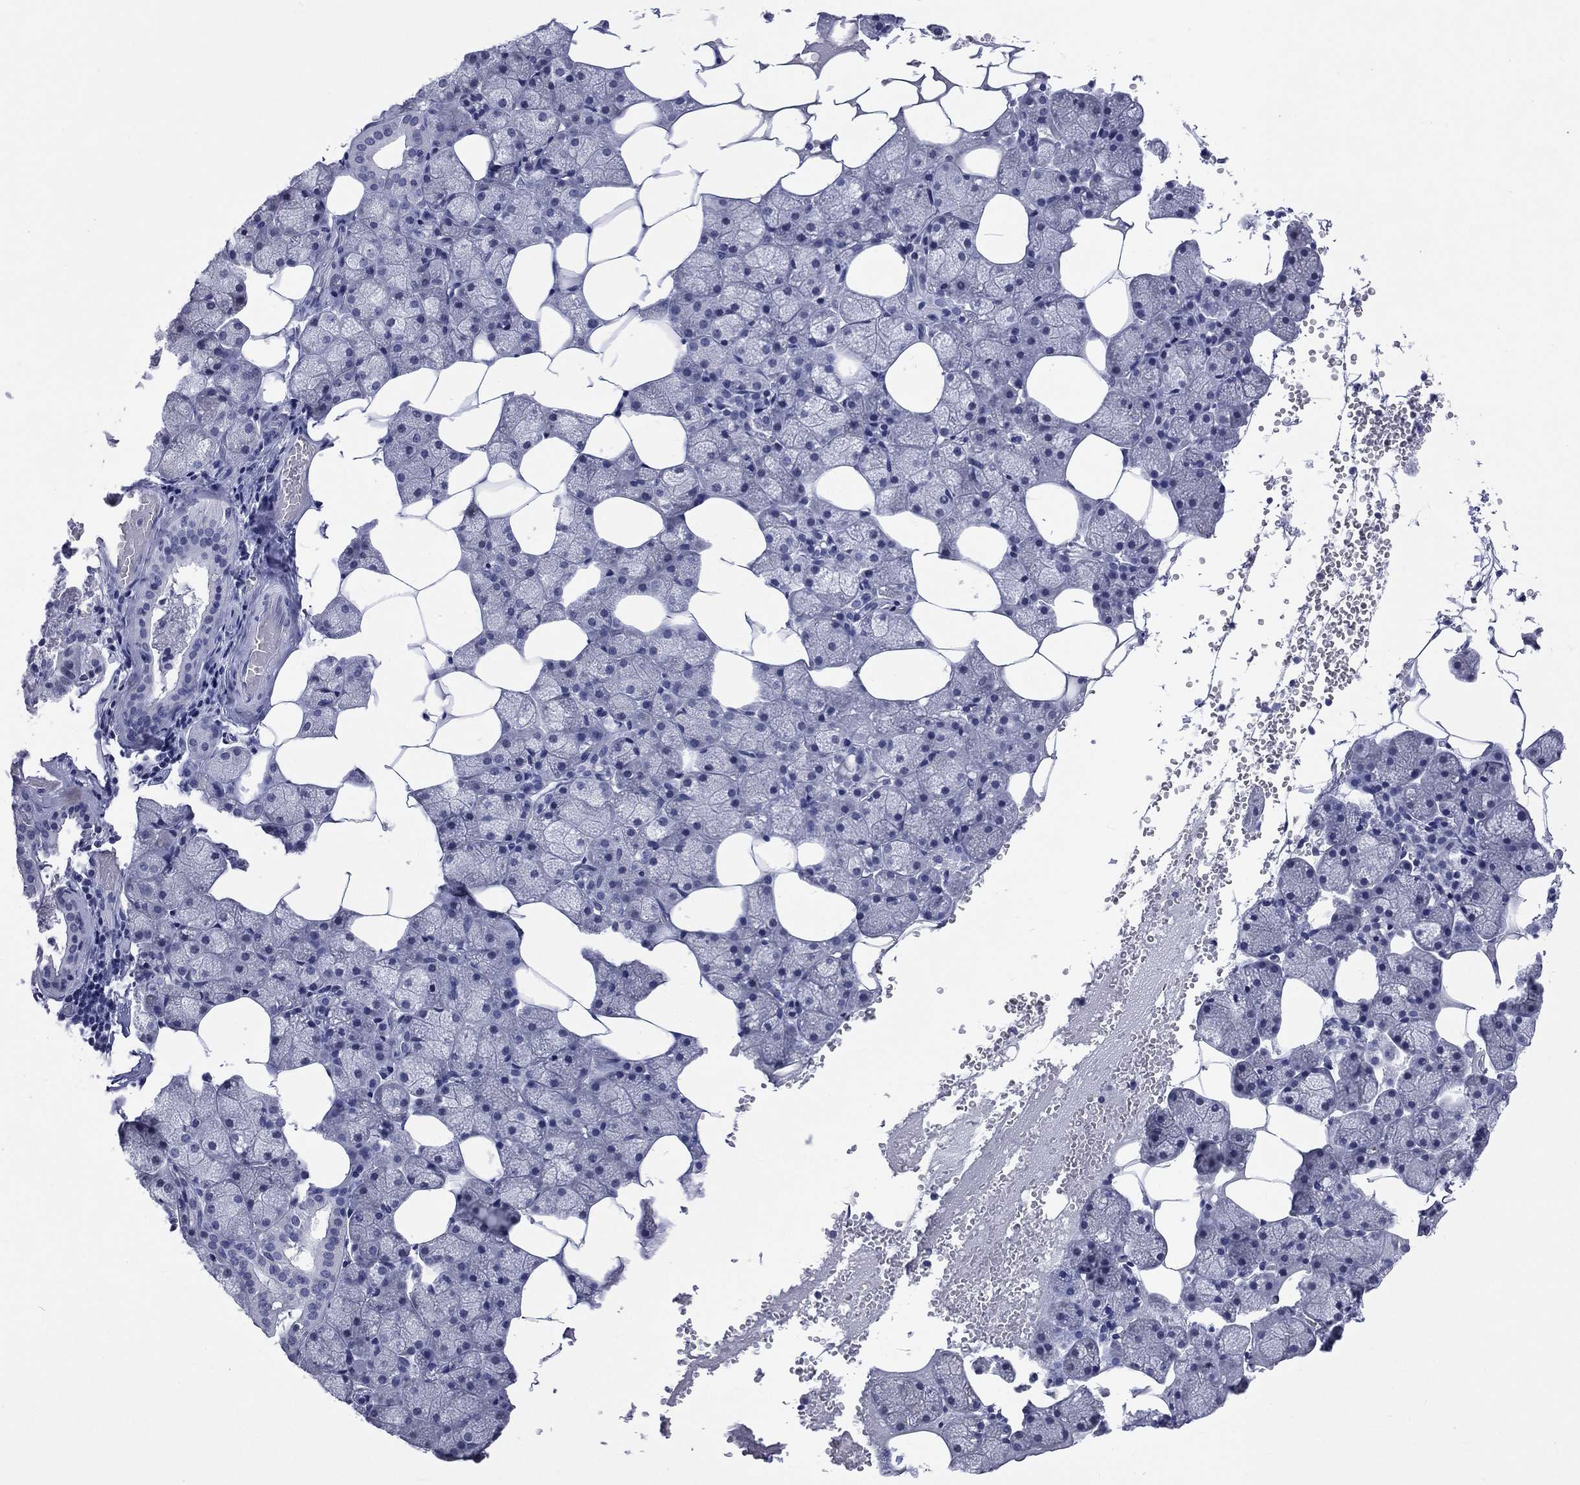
{"staining": {"intensity": "negative", "quantity": "none", "location": "none"}, "tissue": "salivary gland", "cell_type": "Glandular cells", "image_type": "normal", "snomed": [{"axis": "morphology", "description": "Normal tissue, NOS"}, {"axis": "topography", "description": "Salivary gland"}], "caption": "IHC histopathology image of normal salivary gland: salivary gland stained with DAB demonstrates no significant protein positivity in glandular cells. Brightfield microscopy of immunohistochemistry (IHC) stained with DAB (3,3'-diaminobenzidine) (brown) and hematoxylin (blue), captured at high magnification.", "gene": "SSX1", "patient": {"sex": "male", "age": 38}}